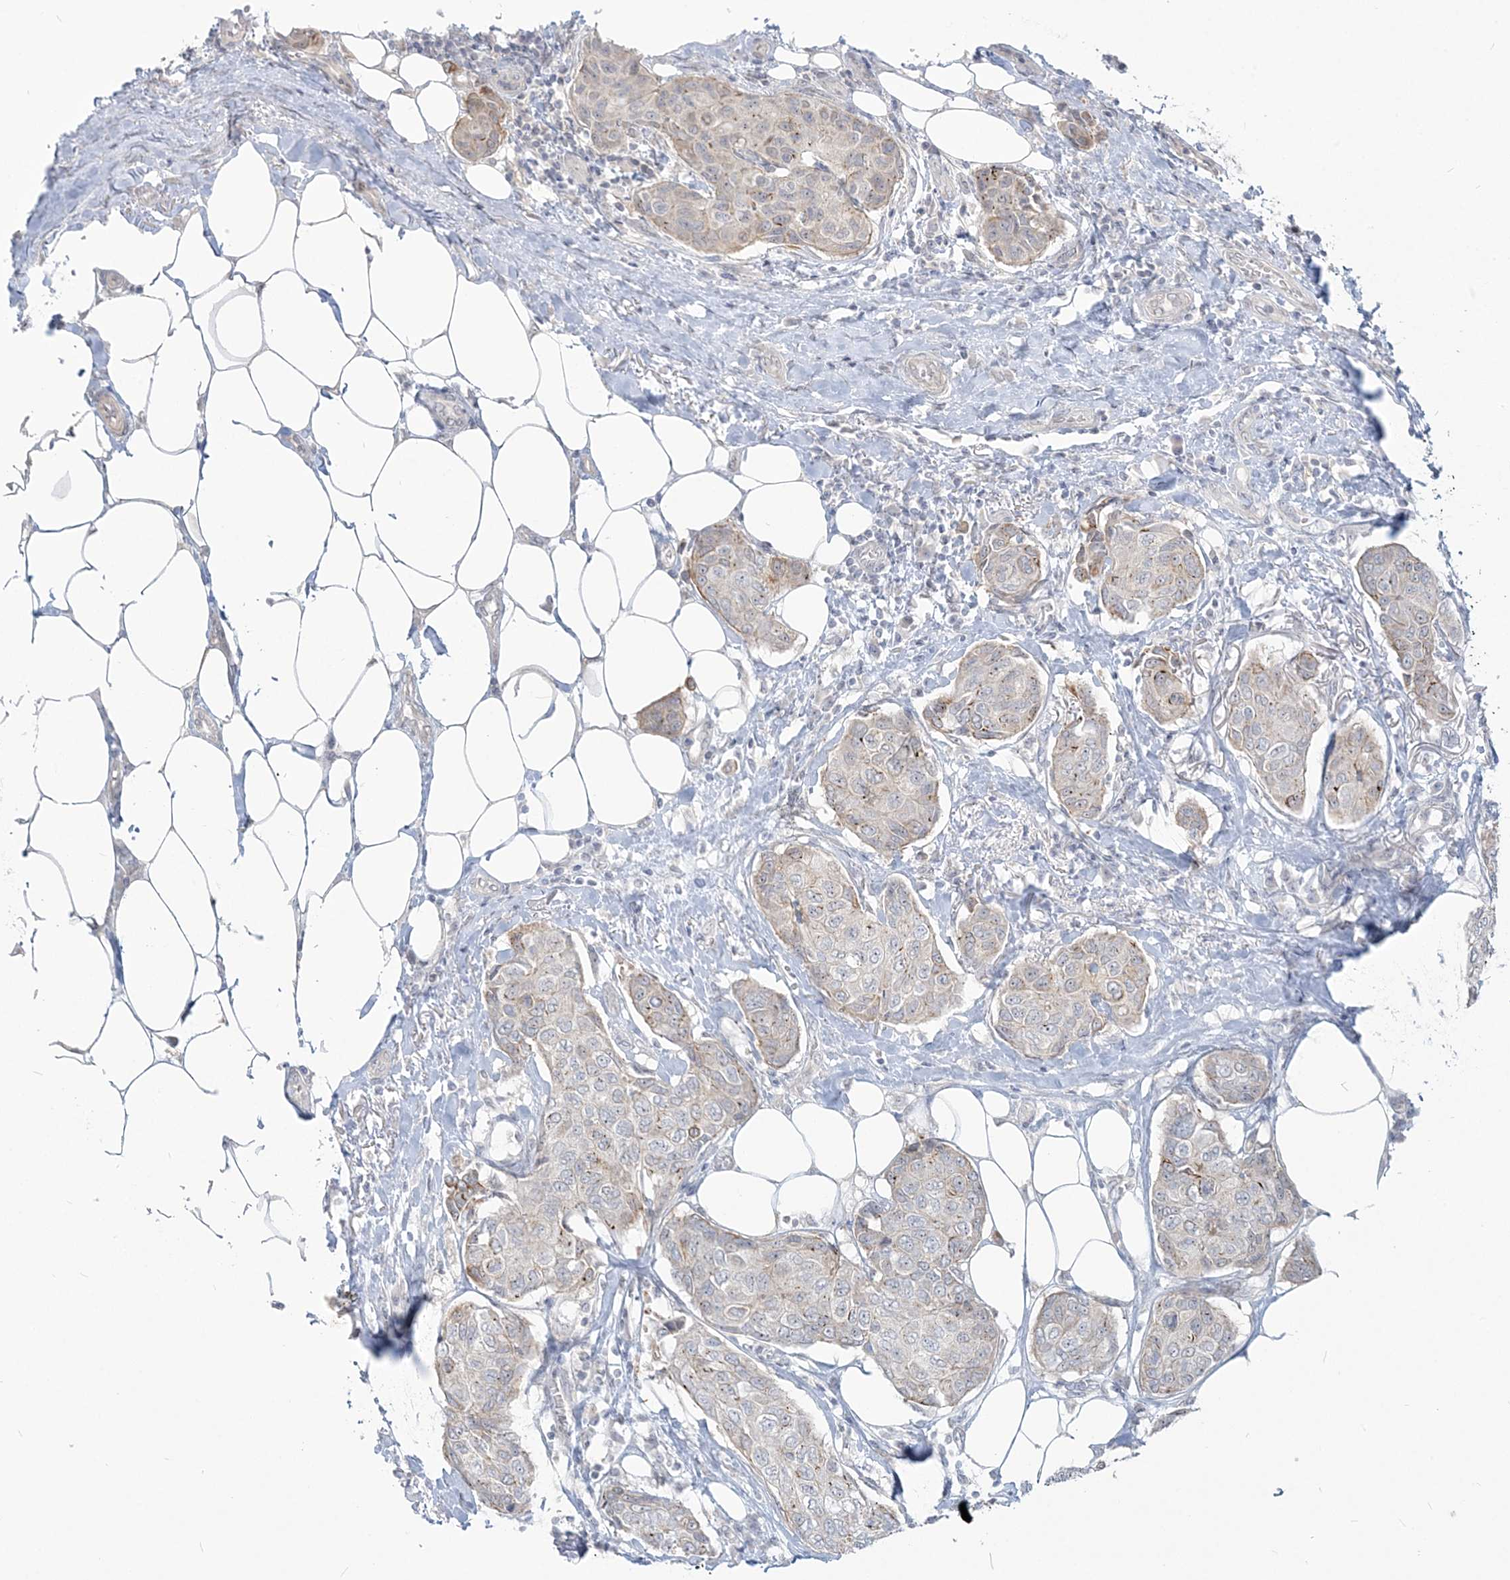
{"staining": {"intensity": "negative", "quantity": "none", "location": "none"}, "tissue": "breast cancer", "cell_type": "Tumor cells", "image_type": "cancer", "snomed": [{"axis": "morphology", "description": "Duct carcinoma"}, {"axis": "topography", "description": "Breast"}], "caption": "This is an immunohistochemistry image of human infiltrating ductal carcinoma (breast). There is no positivity in tumor cells.", "gene": "SDAD1", "patient": {"sex": "female", "age": 80}}